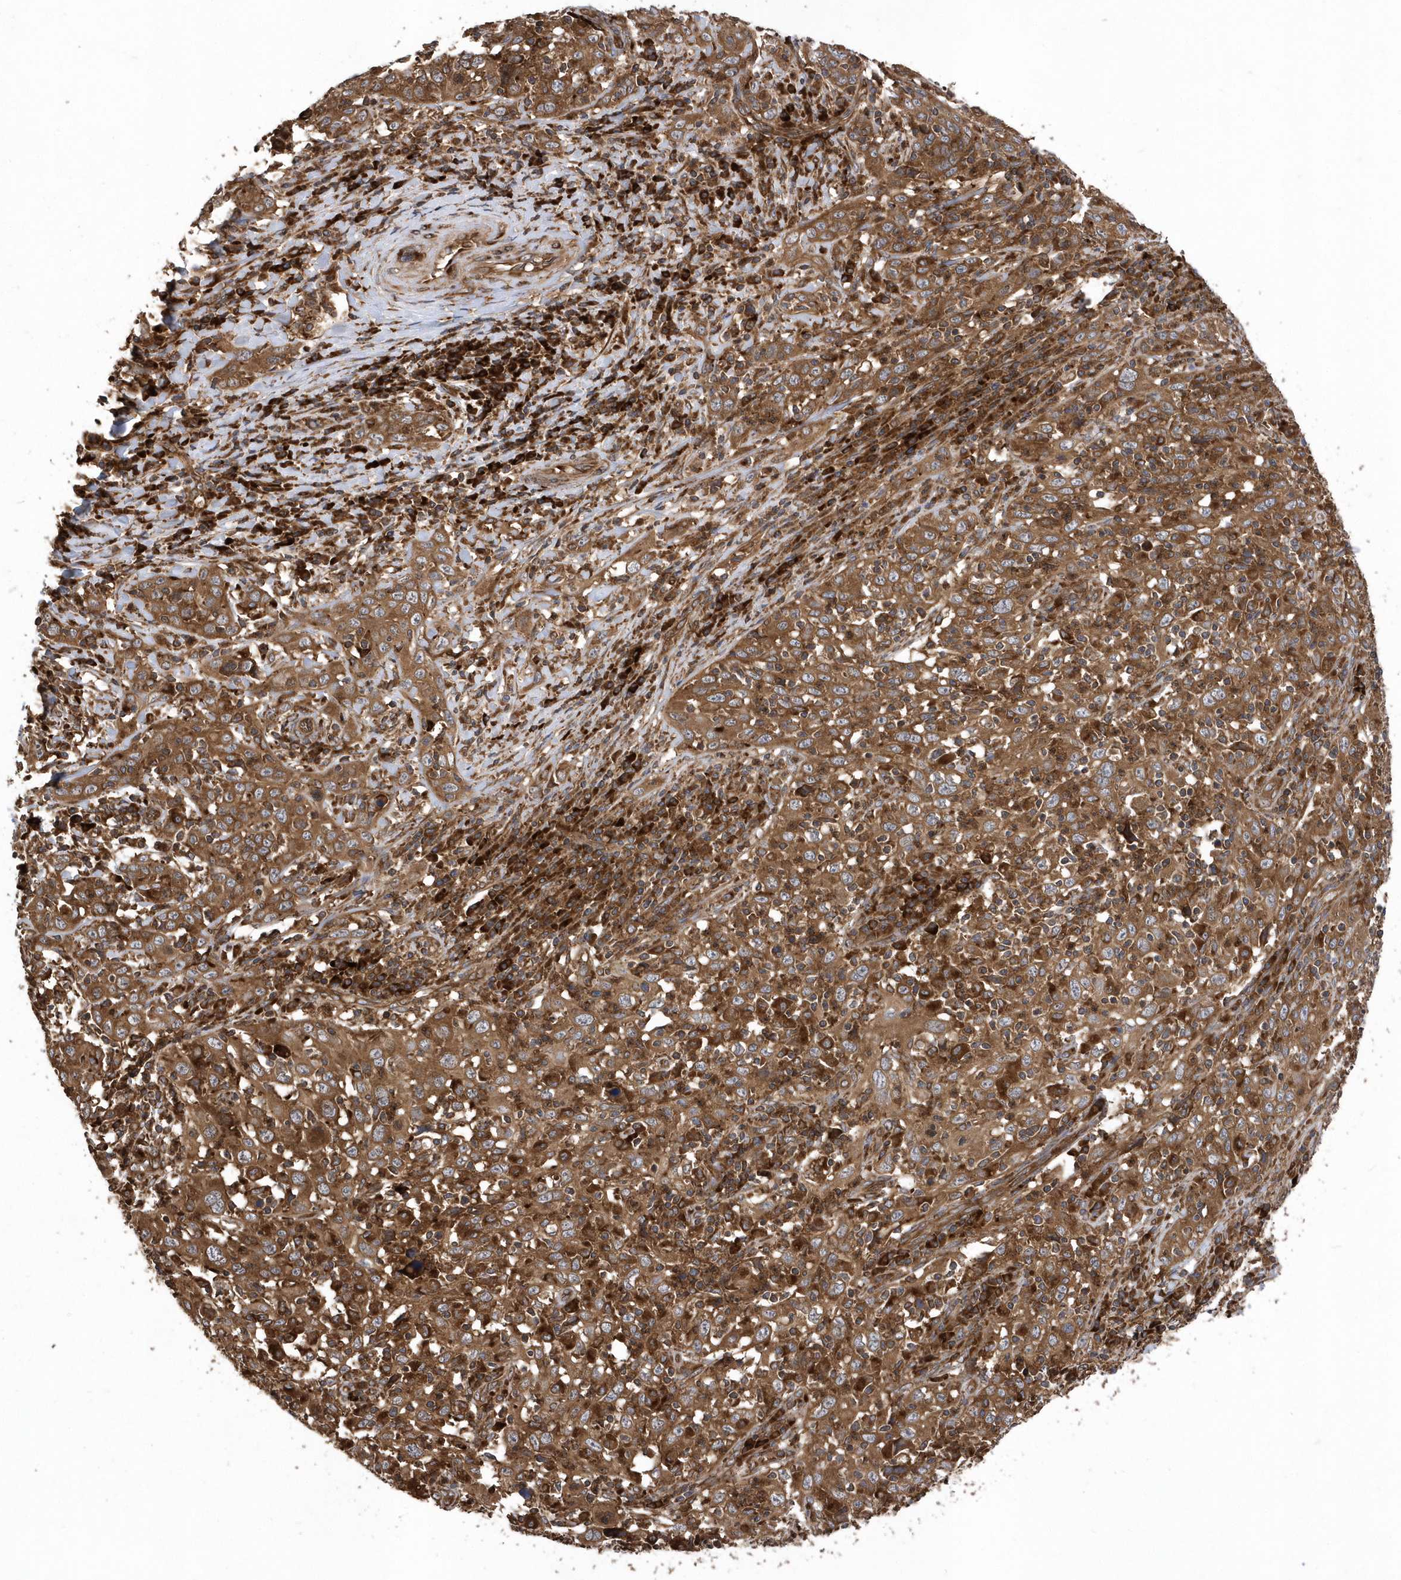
{"staining": {"intensity": "strong", "quantity": ">75%", "location": "cytoplasmic/membranous"}, "tissue": "cervical cancer", "cell_type": "Tumor cells", "image_type": "cancer", "snomed": [{"axis": "morphology", "description": "Squamous cell carcinoma, NOS"}, {"axis": "topography", "description": "Cervix"}], "caption": "There is high levels of strong cytoplasmic/membranous positivity in tumor cells of cervical cancer (squamous cell carcinoma), as demonstrated by immunohistochemical staining (brown color).", "gene": "WASHC5", "patient": {"sex": "female", "age": 46}}